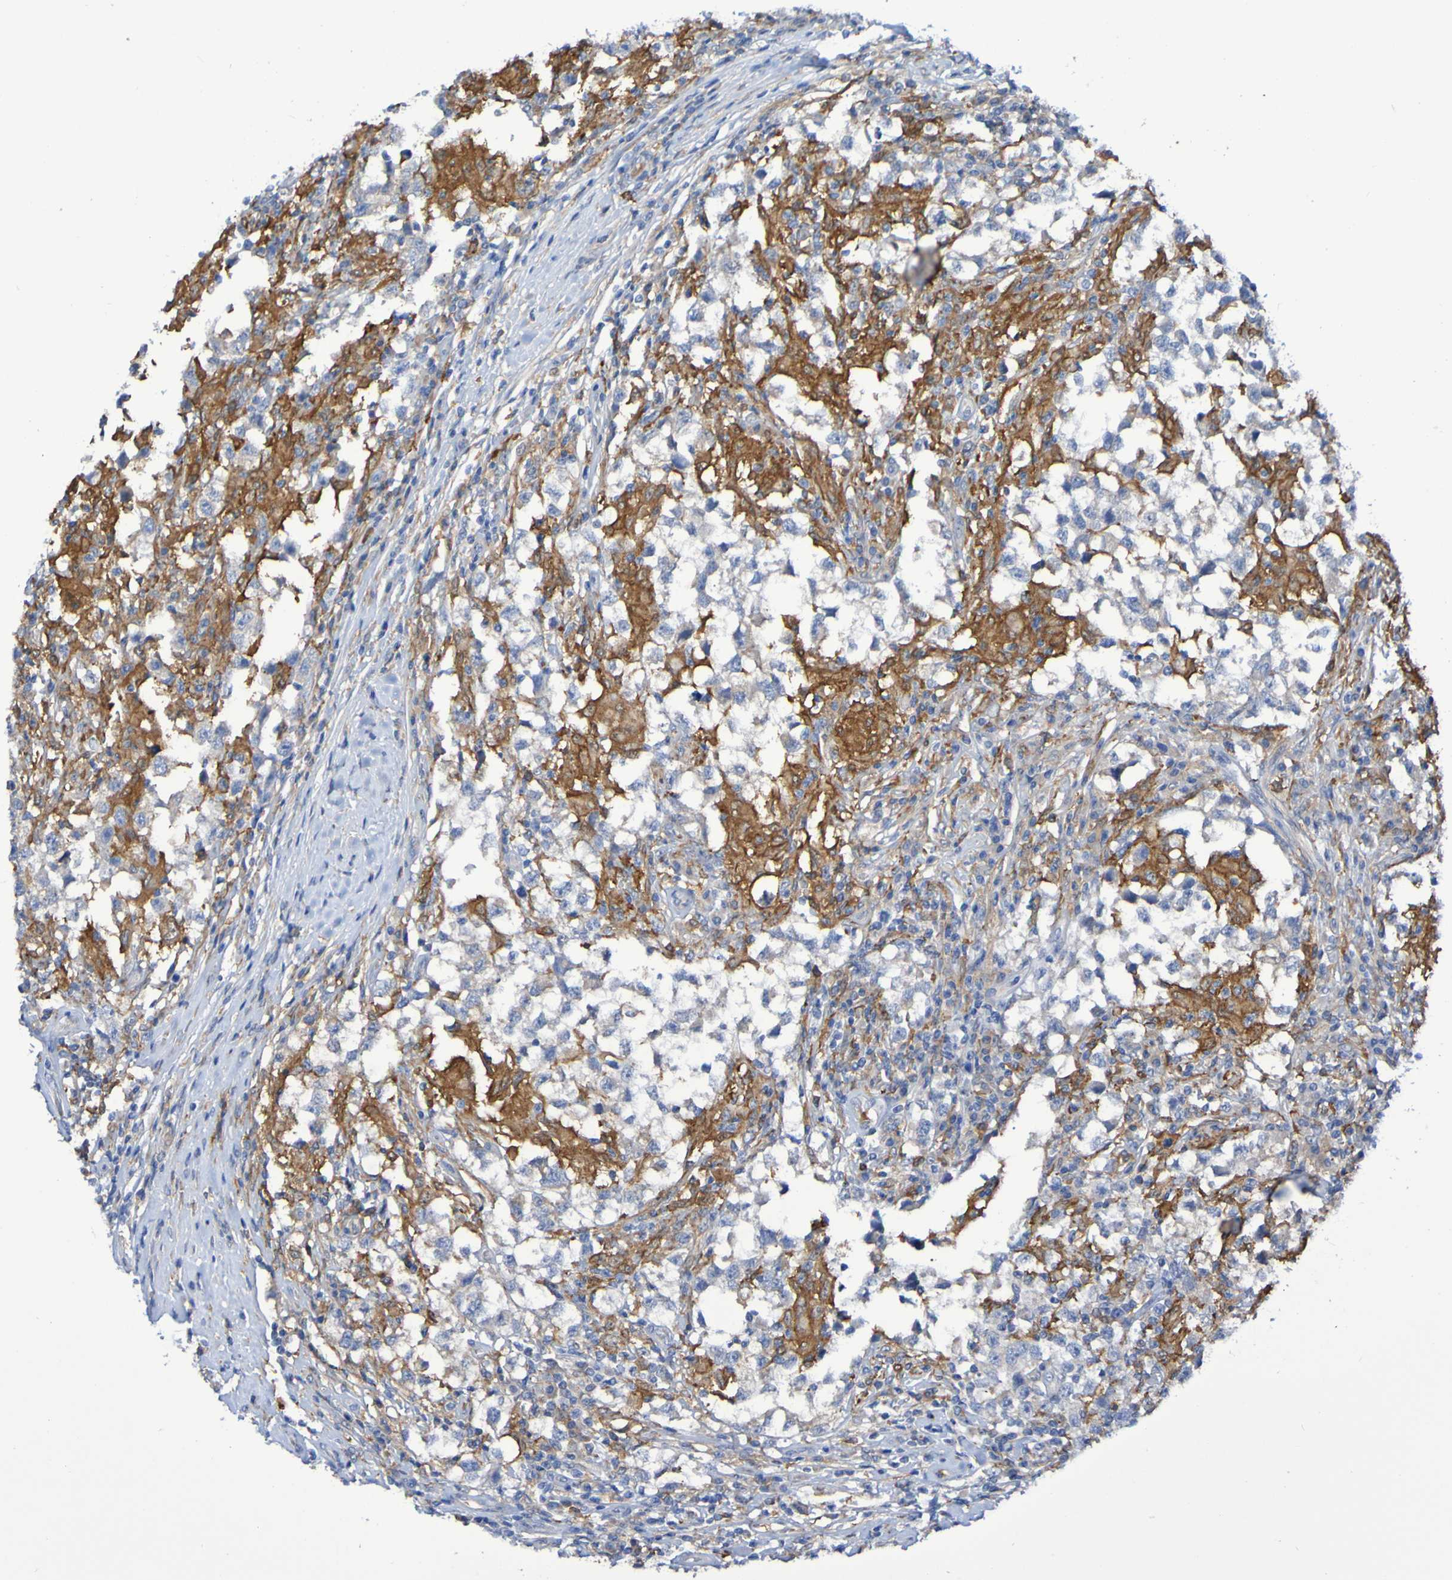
{"staining": {"intensity": "negative", "quantity": "none", "location": "none"}, "tissue": "testis cancer", "cell_type": "Tumor cells", "image_type": "cancer", "snomed": [{"axis": "morphology", "description": "Carcinoma, Embryonal, NOS"}, {"axis": "topography", "description": "Testis"}], "caption": "There is no significant expression in tumor cells of embryonal carcinoma (testis).", "gene": "SCRG1", "patient": {"sex": "male", "age": 21}}